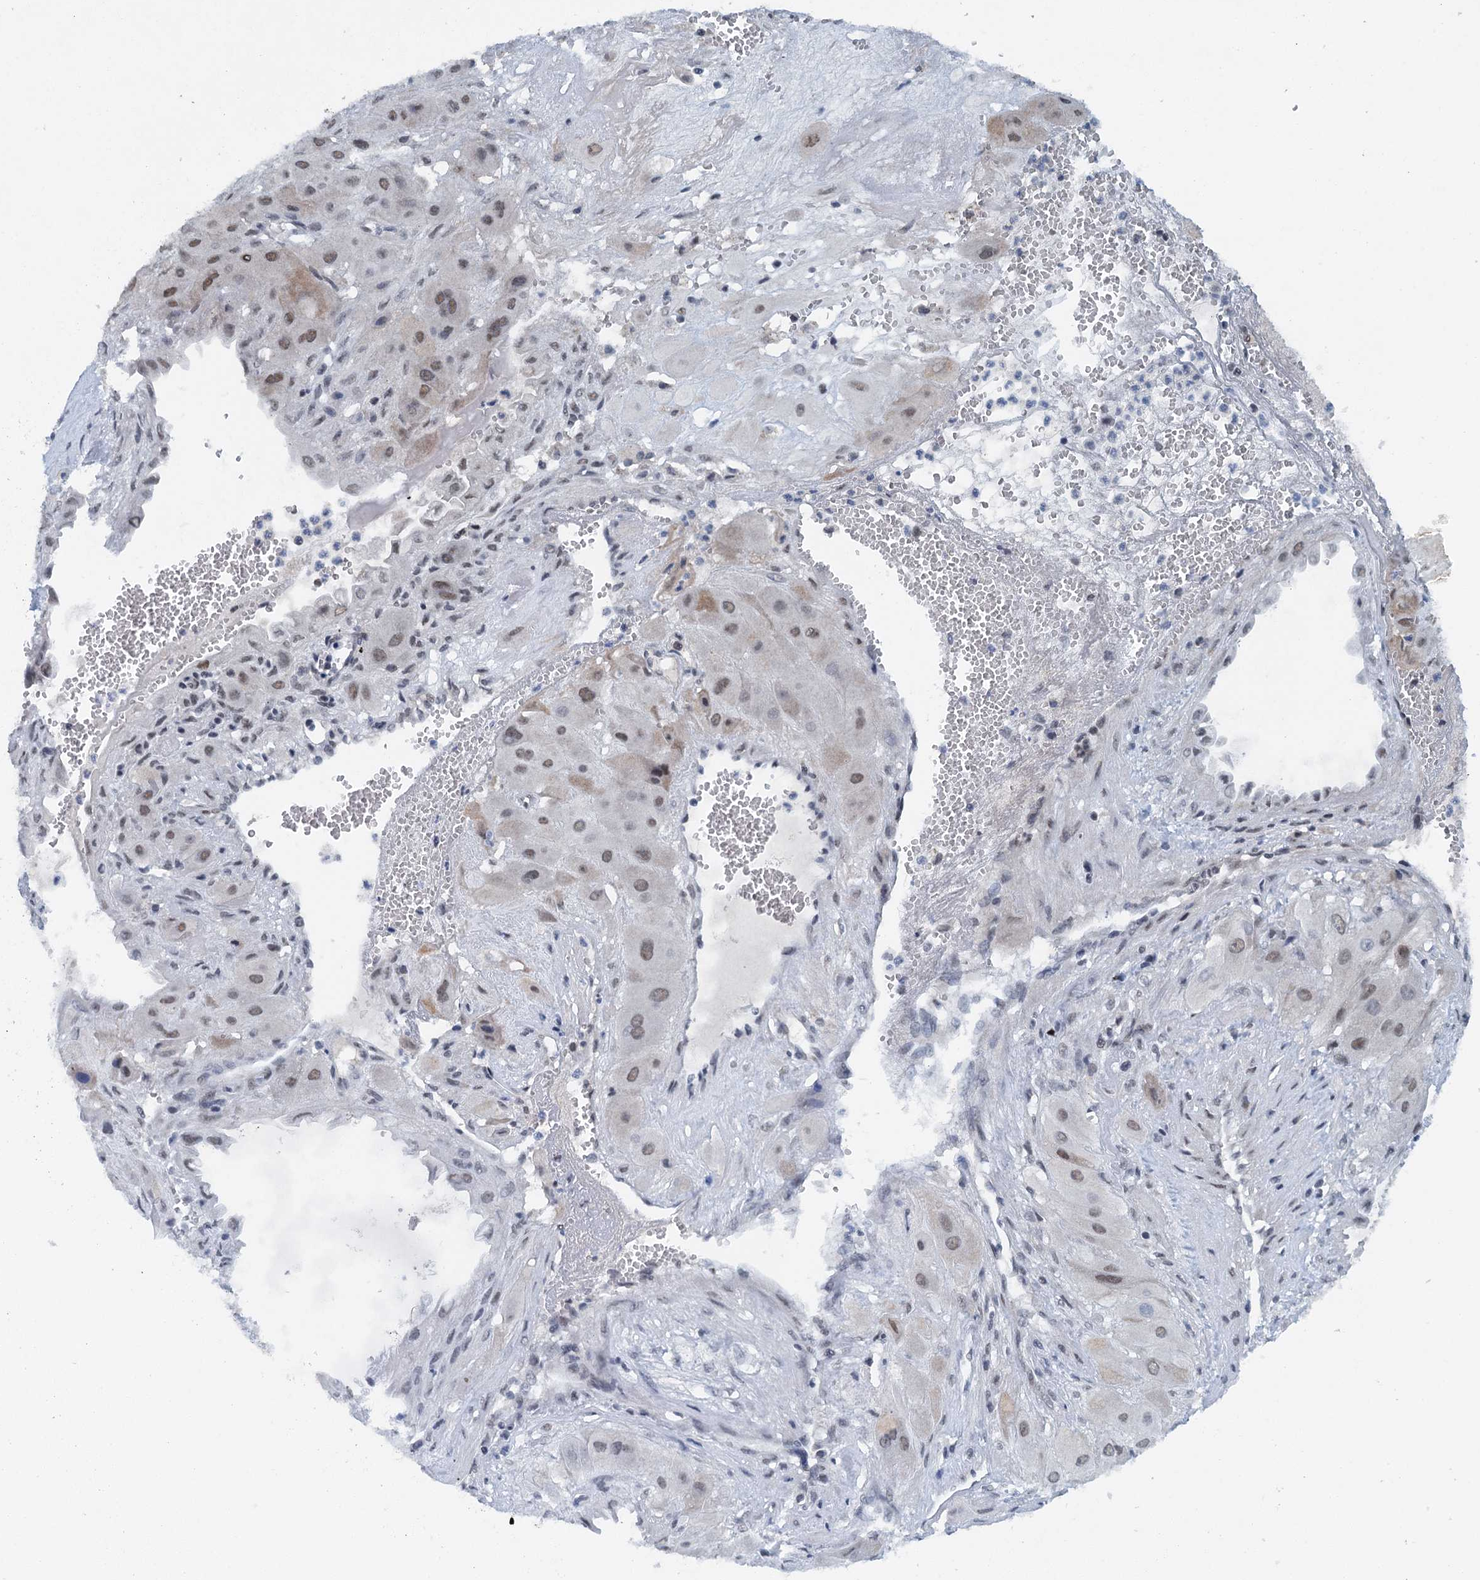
{"staining": {"intensity": "moderate", "quantity": "25%-75%", "location": "nuclear"}, "tissue": "cervical cancer", "cell_type": "Tumor cells", "image_type": "cancer", "snomed": [{"axis": "morphology", "description": "Squamous cell carcinoma, NOS"}, {"axis": "topography", "description": "Cervix"}], "caption": "Immunohistochemical staining of cervical cancer displays moderate nuclear protein staining in approximately 25%-75% of tumor cells.", "gene": "MTA3", "patient": {"sex": "female", "age": 34}}